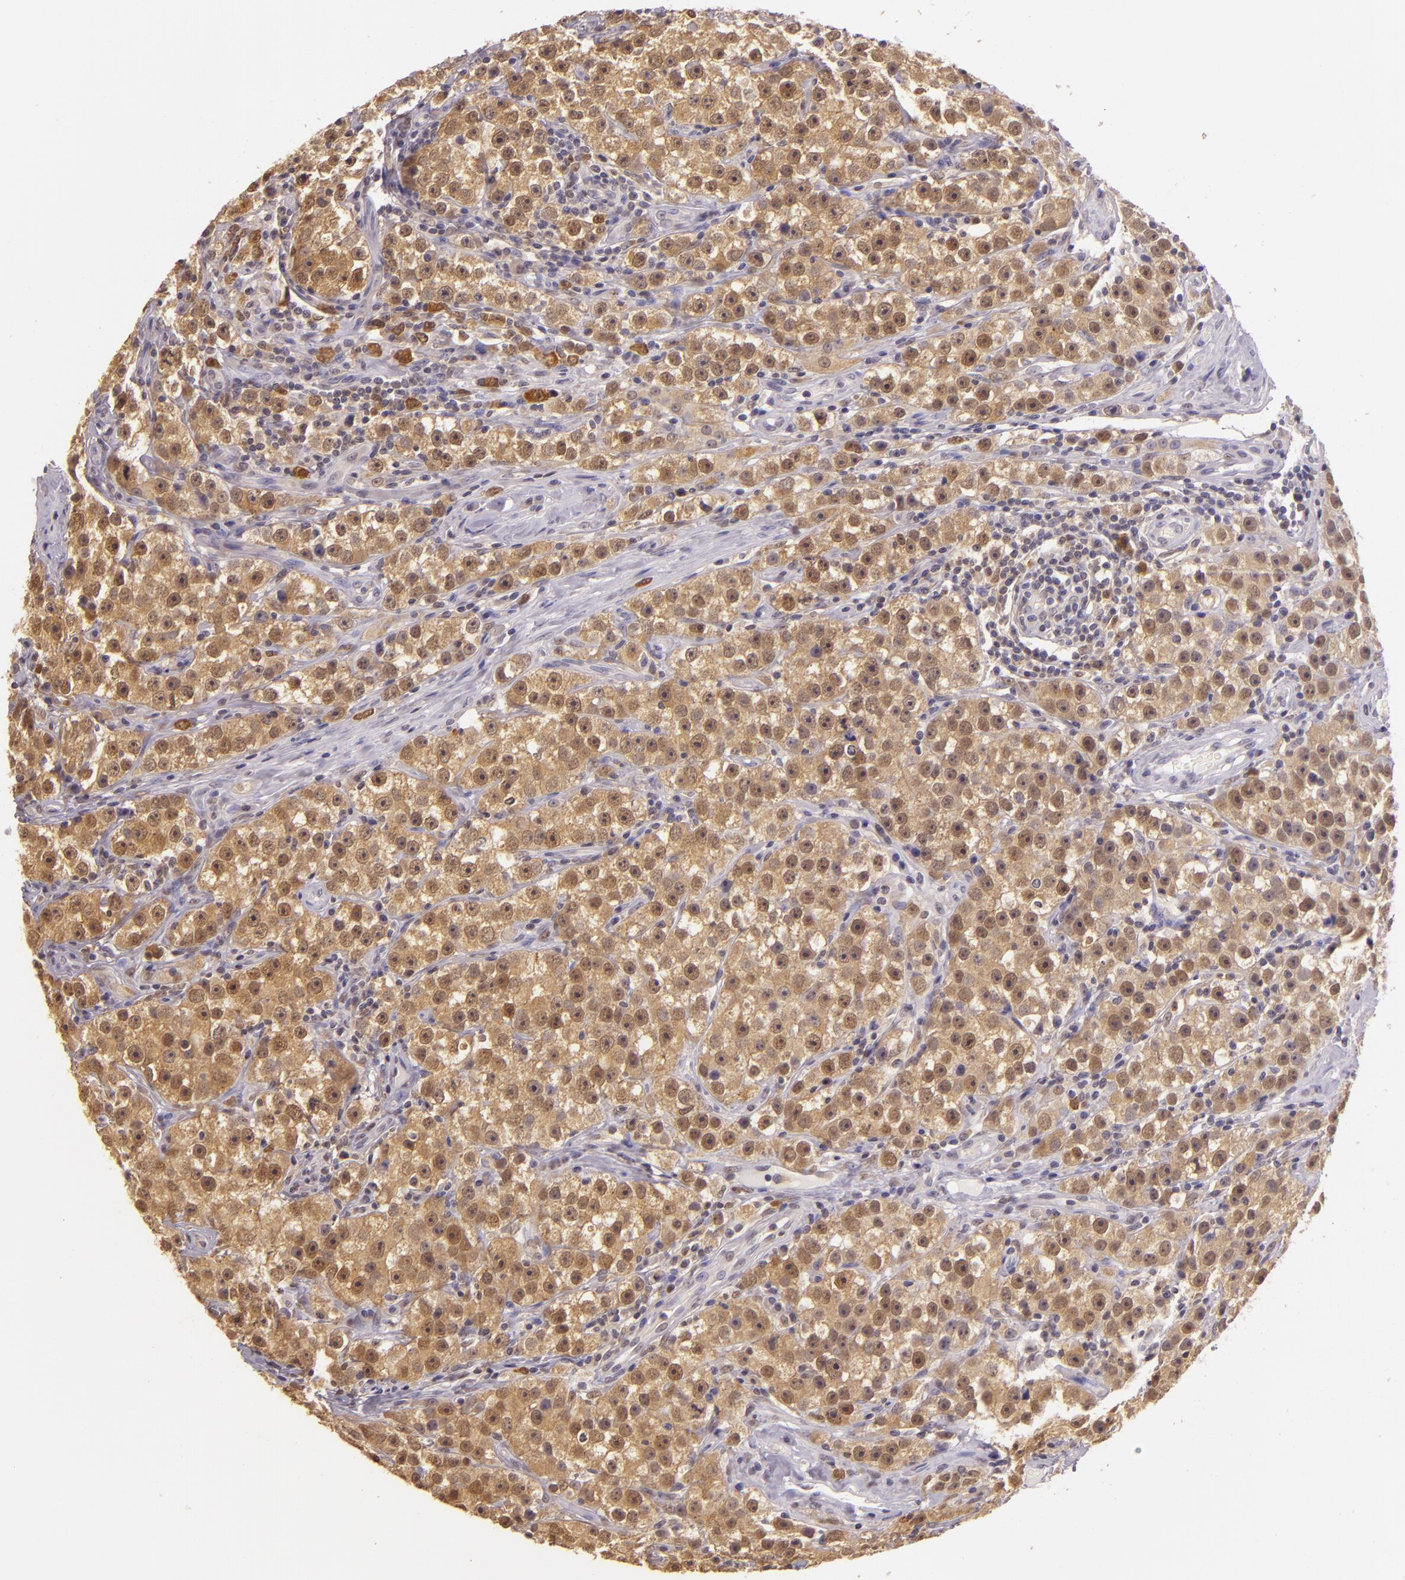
{"staining": {"intensity": "moderate", "quantity": ">75%", "location": "cytoplasmic/membranous,nuclear"}, "tissue": "testis cancer", "cell_type": "Tumor cells", "image_type": "cancer", "snomed": [{"axis": "morphology", "description": "Seminoma, NOS"}, {"axis": "topography", "description": "Testis"}], "caption": "Testis cancer (seminoma) tissue exhibits moderate cytoplasmic/membranous and nuclear positivity in approximately >75% of tumor cells, visualized by immunohistochemistry.", "gene": "HSPA8", "patient": {"sex": "male", "age": 32}}